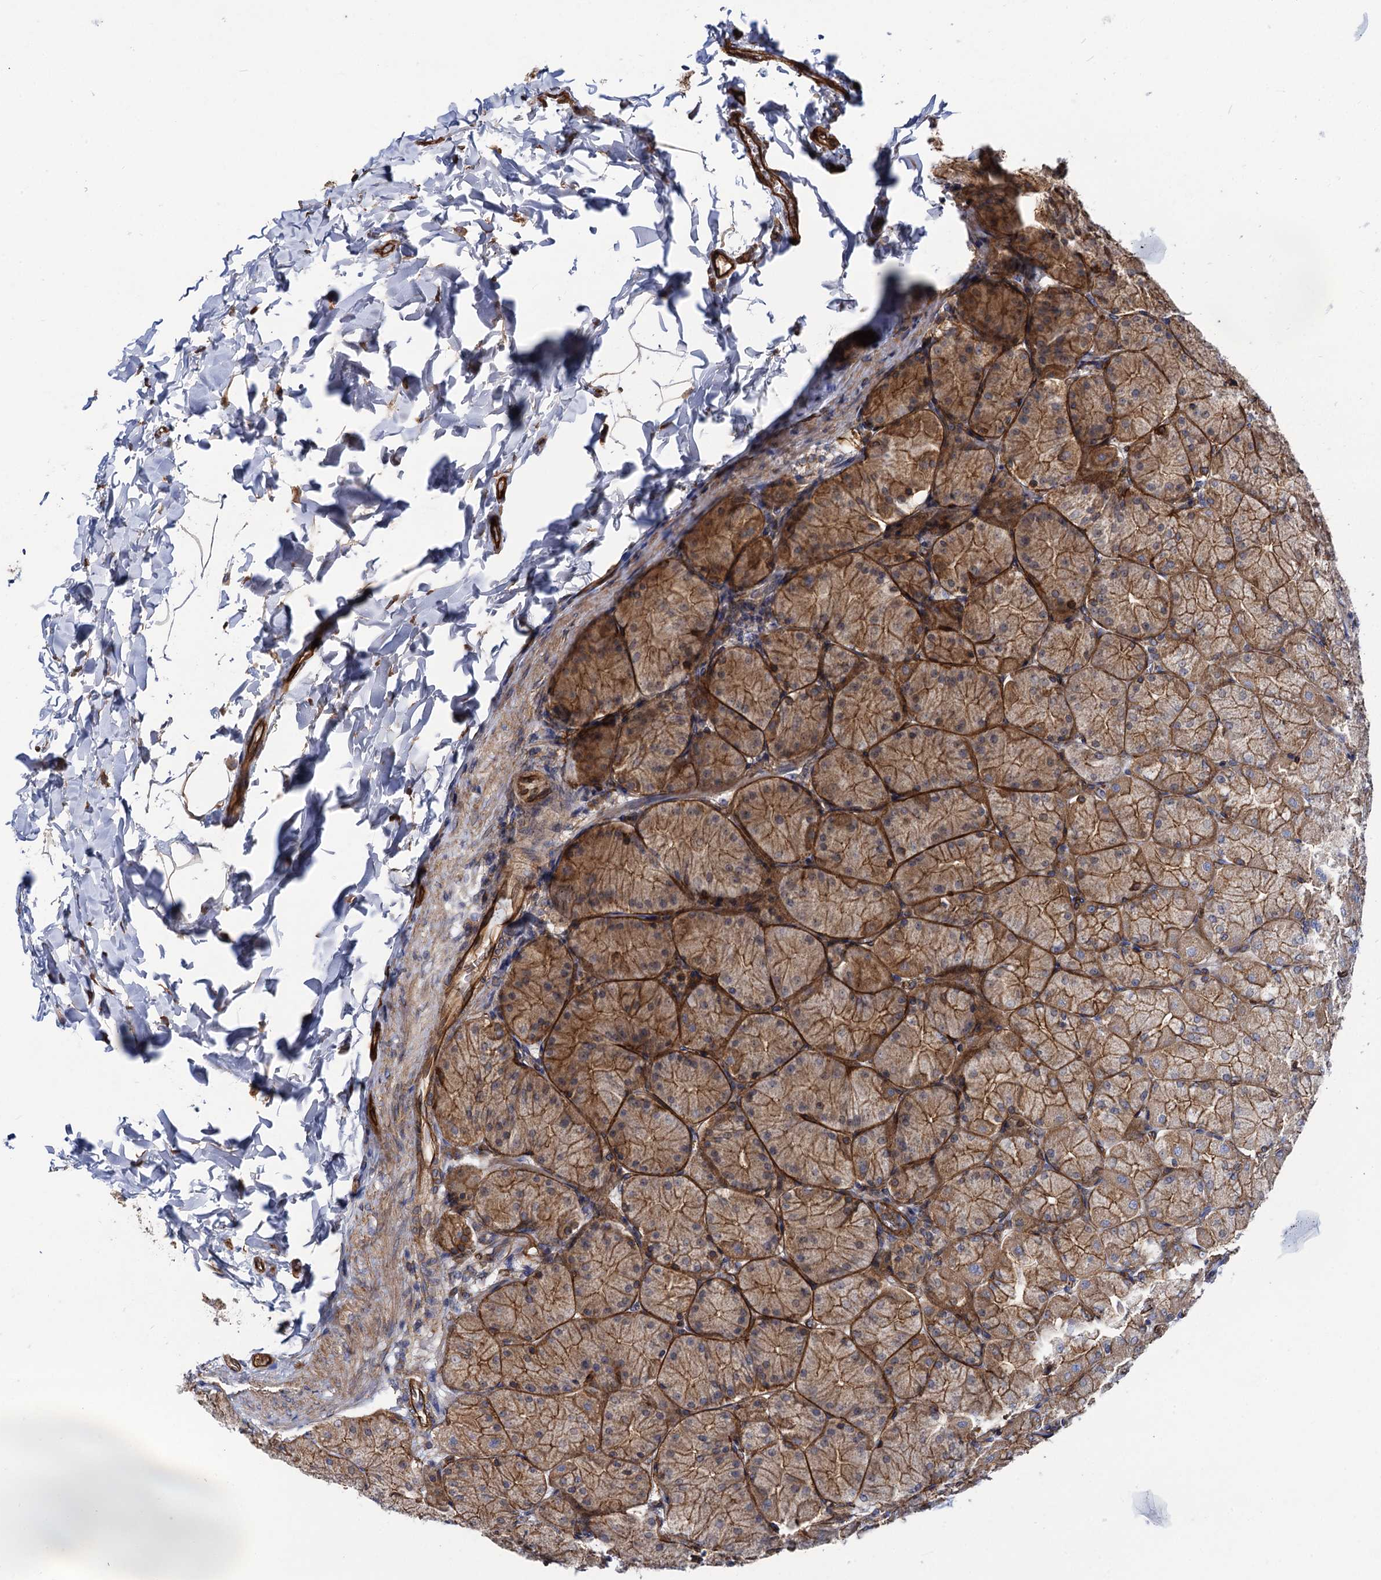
{"staining": {"intensity": "moderate", "quantity": ">75%", "location": "cytoplasmic/membranous"}, "tissue": "stomach", "cell_type": "Glandular cells", "image_type": "normal", "snomed": [{"axis": "morphology", "description": "Normal tissue, NOS"}, {"axis": "topography", "description": "Stomach, upper"}], "caption": "Immunohistochemical staining of benign stomach displays >75% levels of moderate cytoplasmic/membranous protein positivity in approximately >75% of glandular cells.", "gene": "CIP2A", "patient": {"sex": "female", "age": 56}}